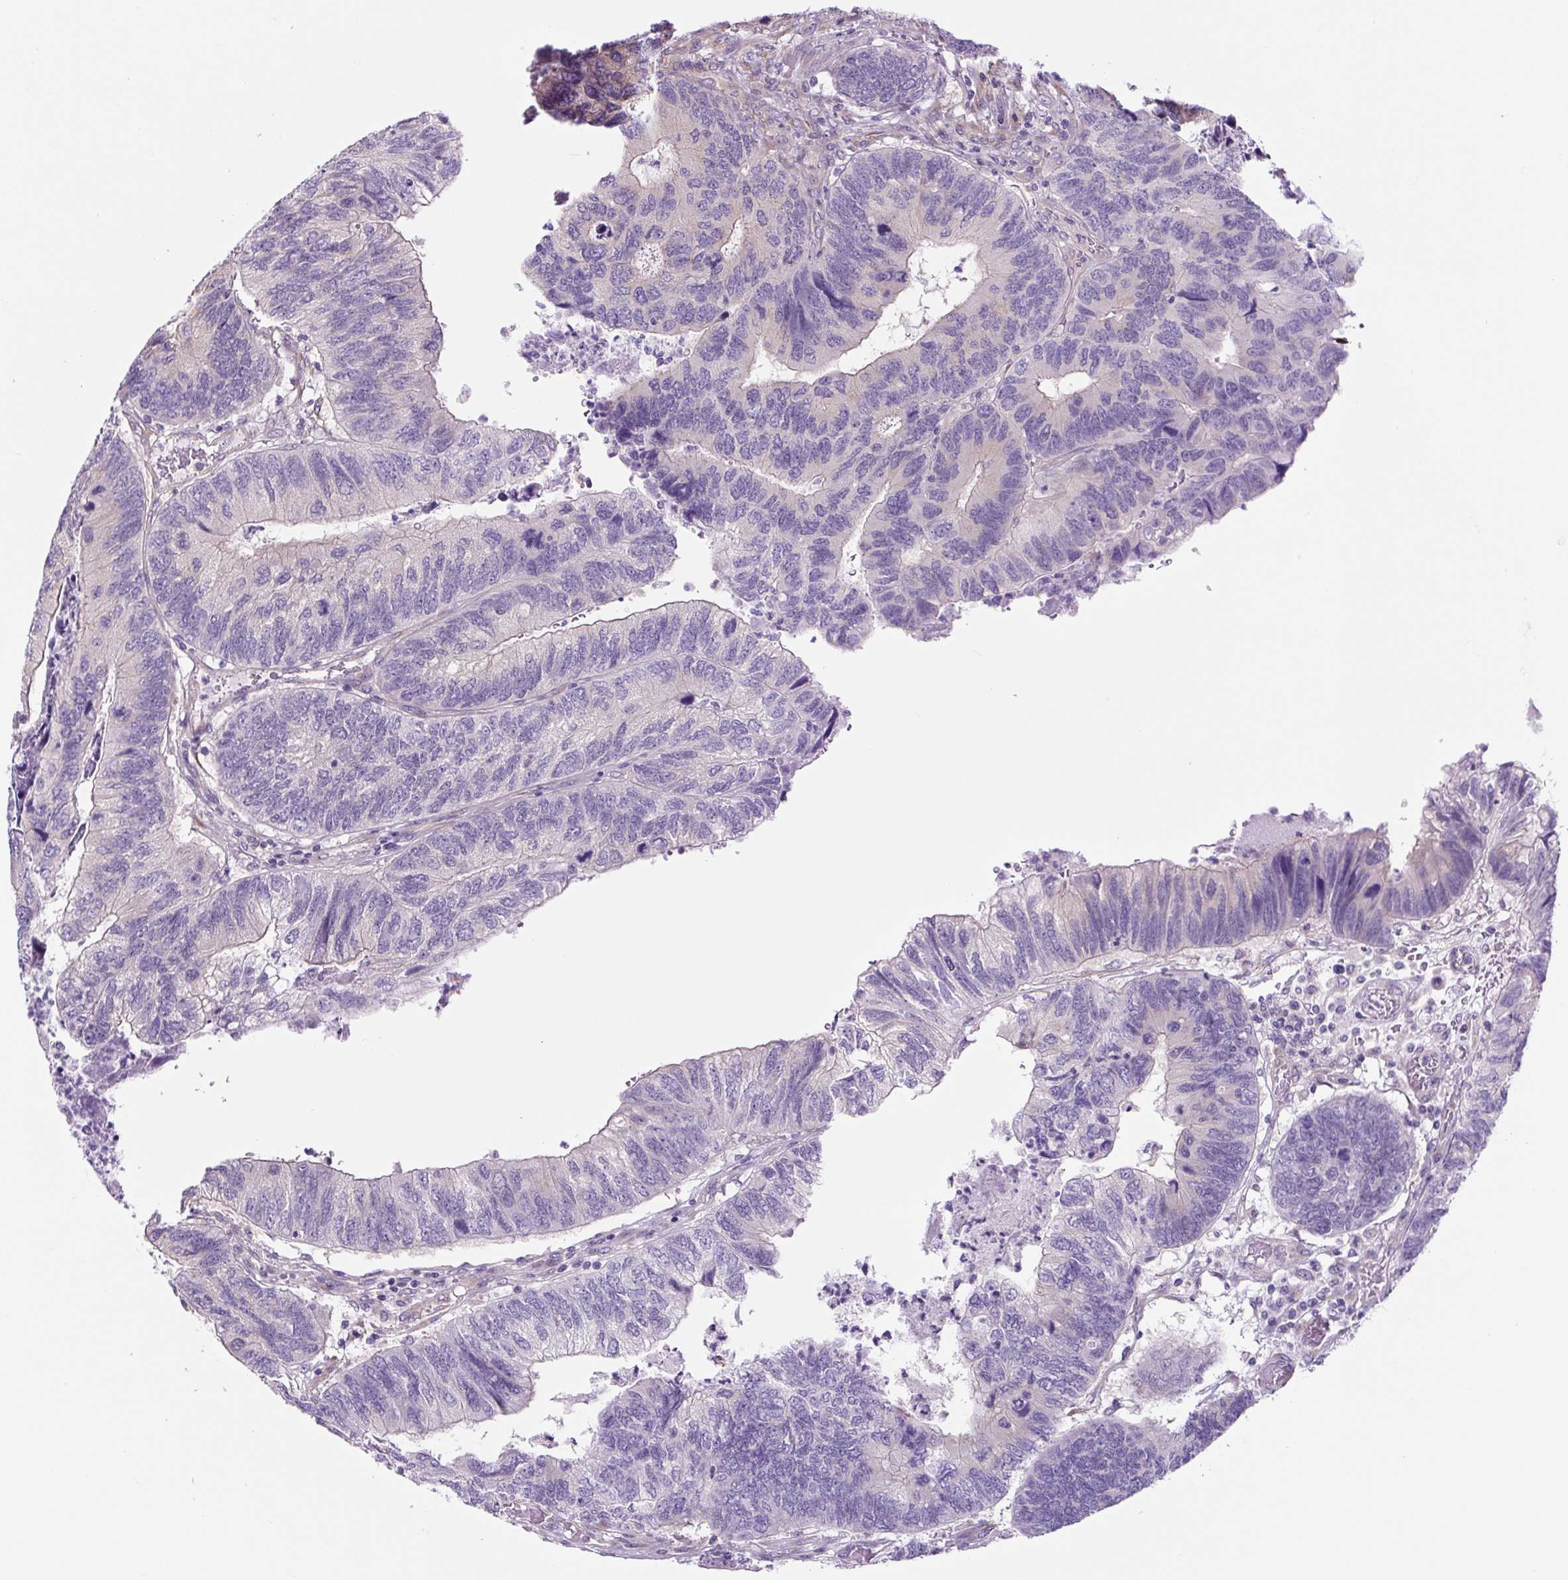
{"staining": {"intensity": "negative", "quantity": "none", "location": "none"}, "tissue": "colorectal cancer", "cell_type": "Tumor cells", "image_type": "cancer", "snomed": [{"axis": "morphology", "description": "Adenocarcinoma, NOS"}, {"axis": "topography", "description": "Colon"}], "caption": "Protein analysis of adenocarcinoma (colorectal) reveals no significant positivity in tumor cells.", "gene": "GORASP1", "patient": {"sex": "female", "age": 67}}